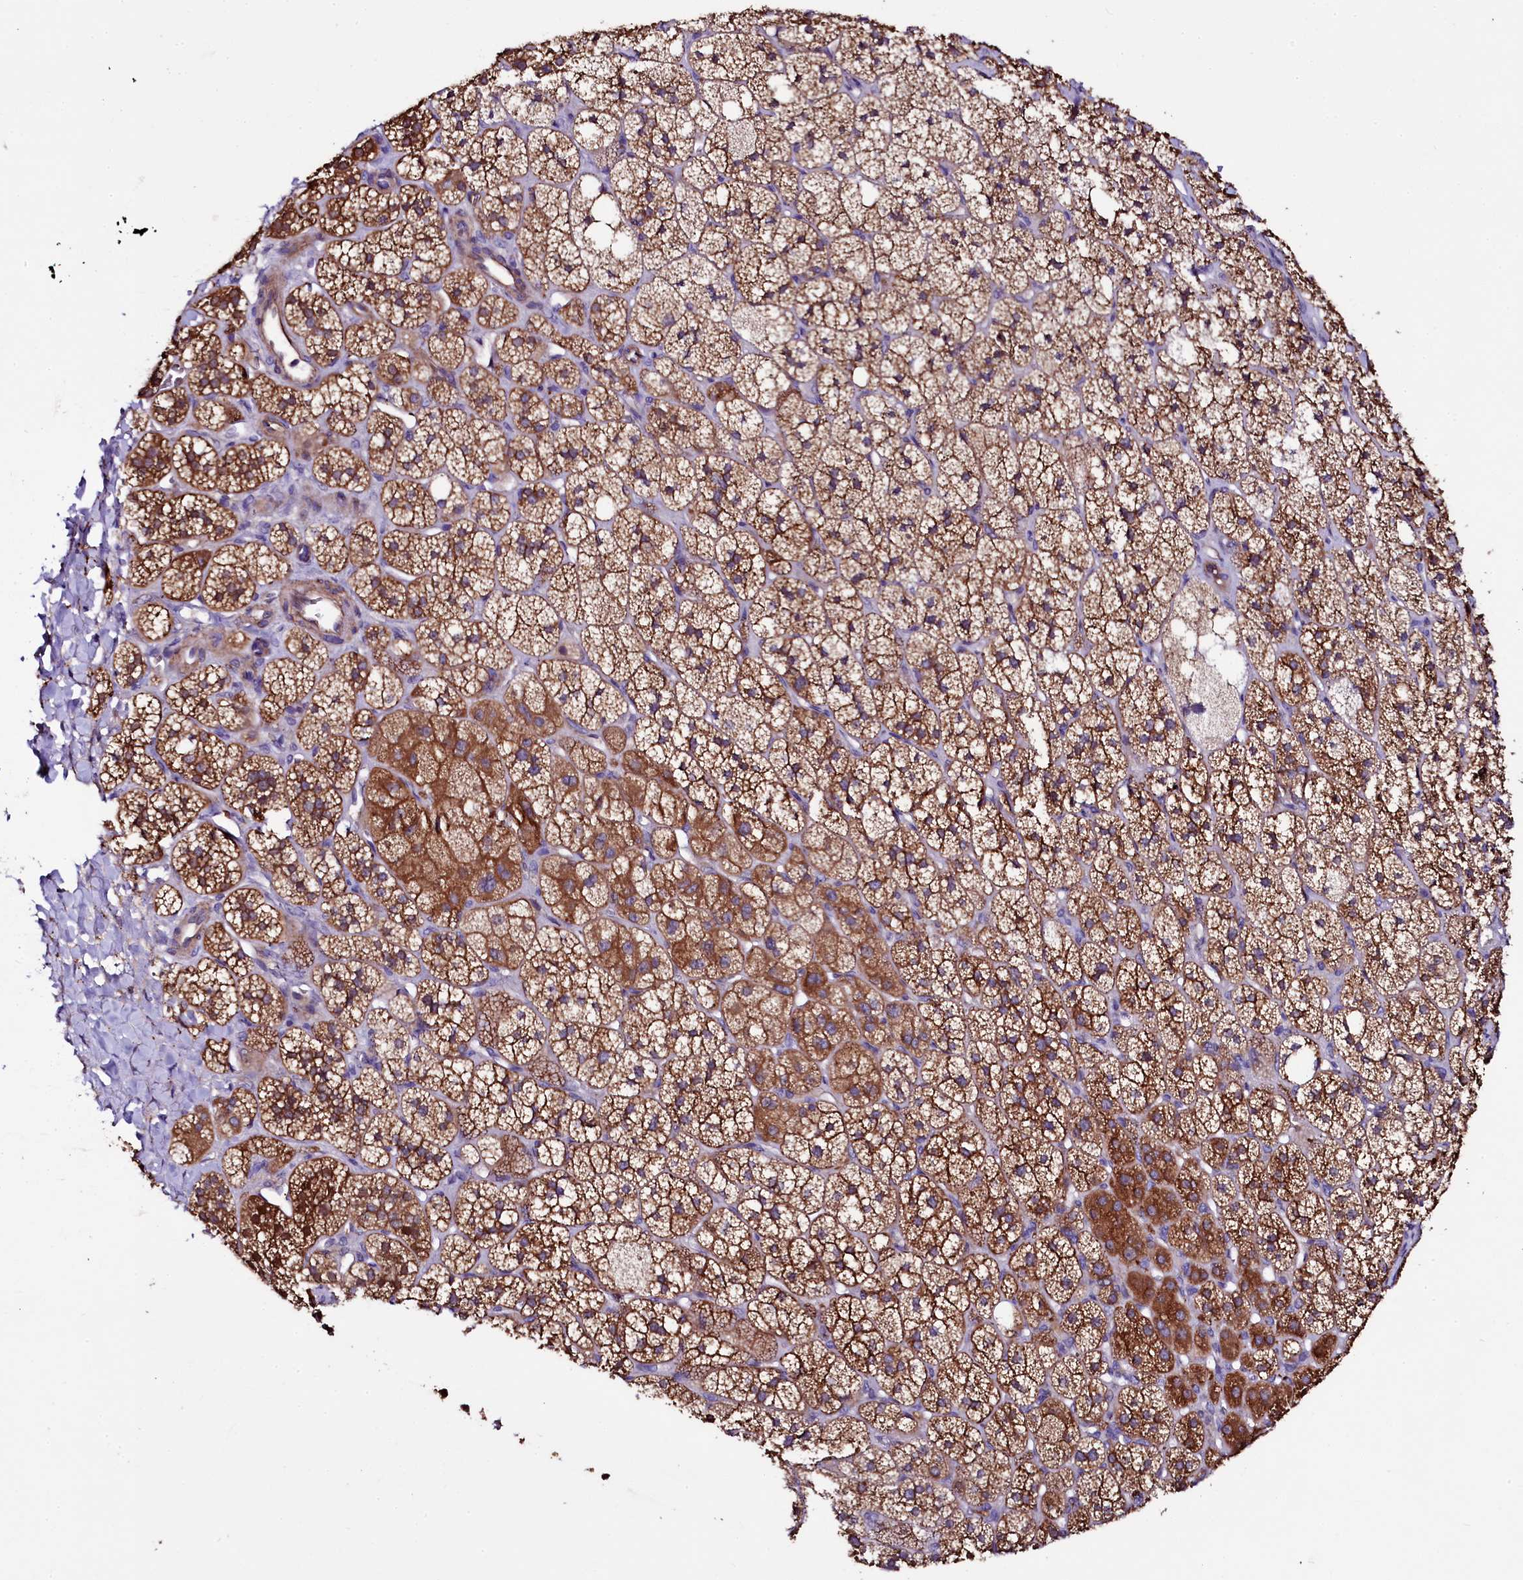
{"staining": {"intensity": "strong", "quantity": ">75%", "location": "cytoplasmic/membranous"}, "tissue": "adrenal gland", "cell_type": "Glandular cells", "image_type": "normal", "snomed": [{"axis": "morphology", "description": "Normal tissue, NOS"}, {"axis": "topography", "description": "Adrenal gland"}], "caption": "A high-resolution micrograph shows immunohistochemistry (IHC) staining of benign adrenal gland, which demonstrates strong cytoplasmic/membranous positivity in about >75% of glandular cells. (brown staining indicates protein expression, while blue staining denotes nuclei).", "gene": "MEX3C", "patient": {"sex": "male", "age": 61}}